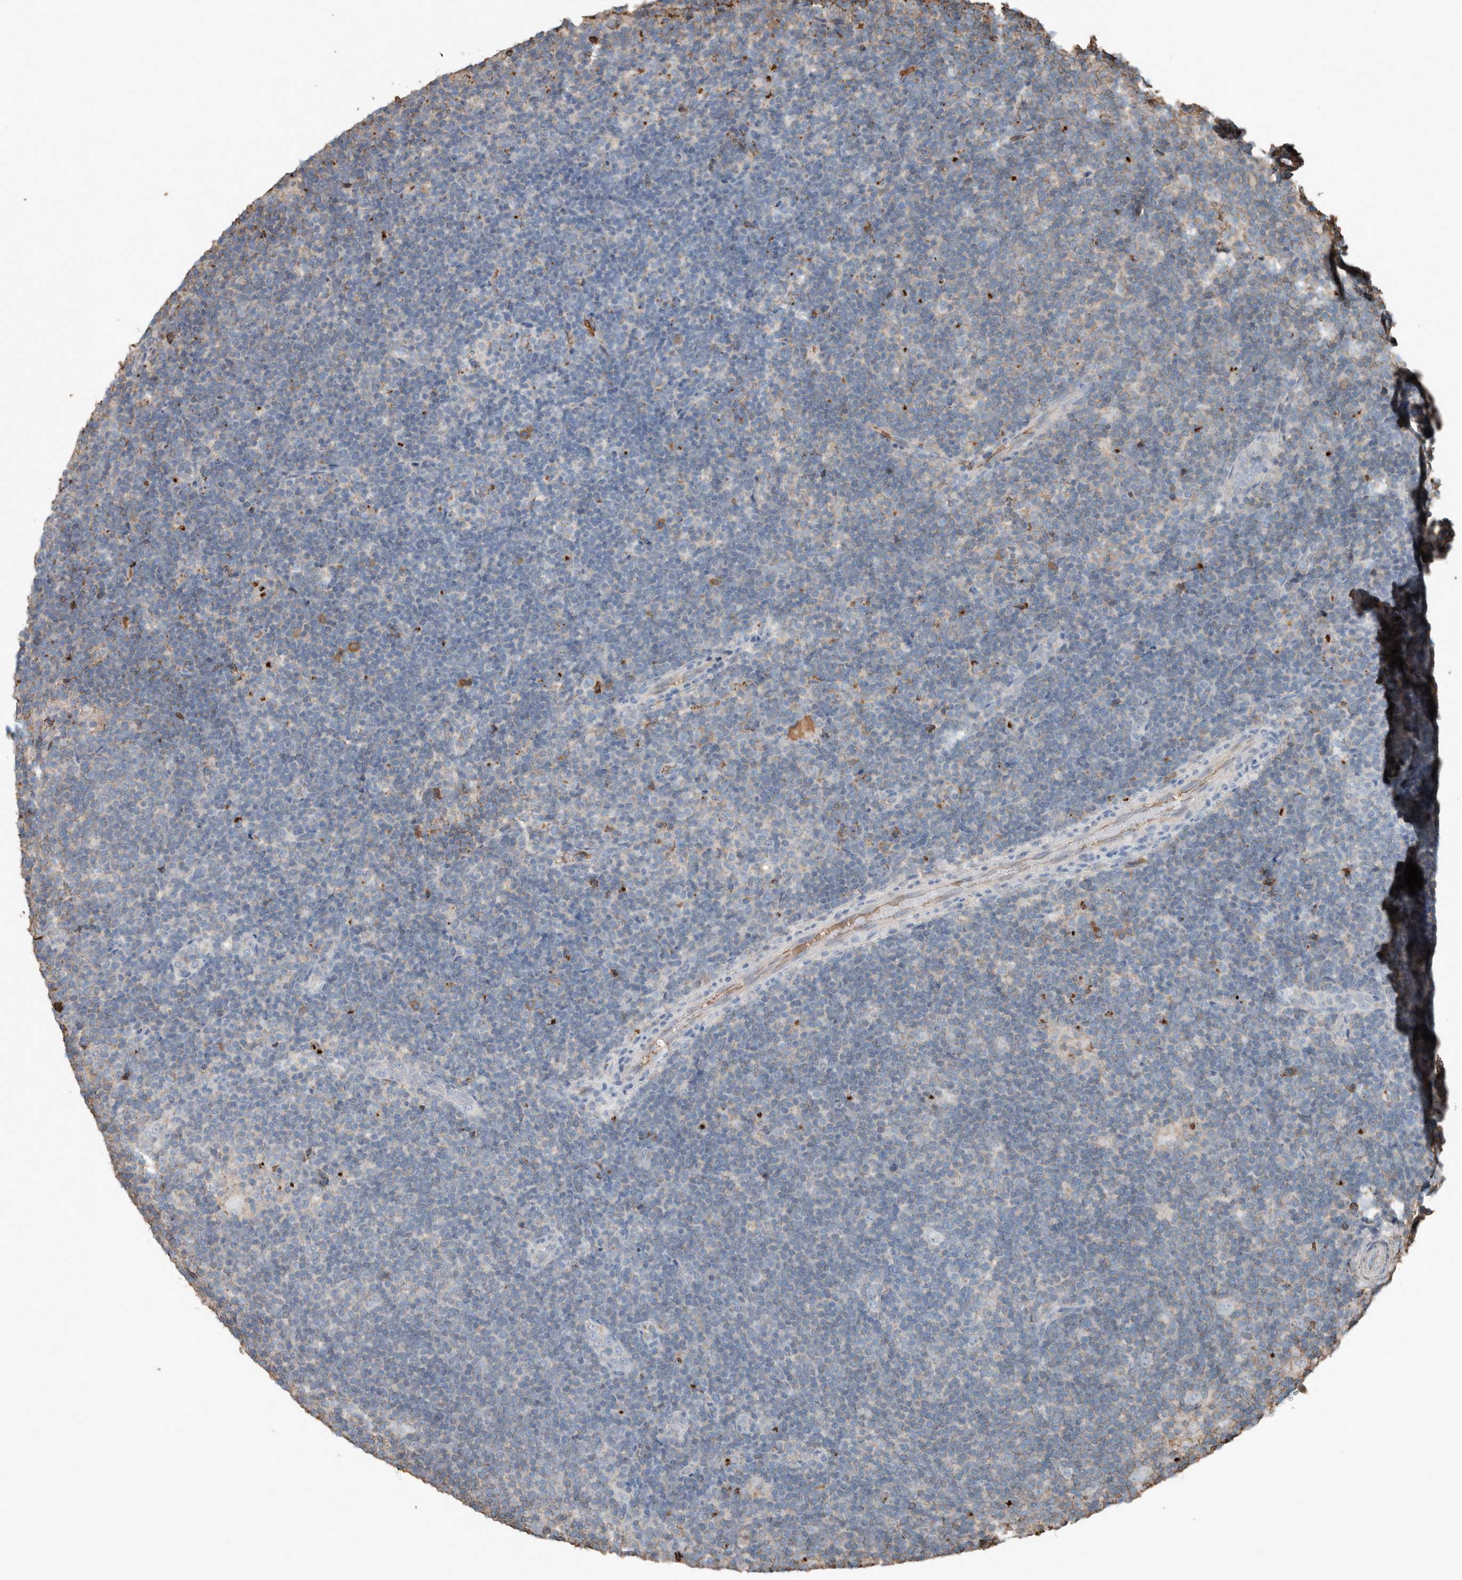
{"staining": {"intensity": "negative", "quantity": "none", "location": "none"}, "tissue": "lymphoma", "cell_type": "Tumor cells", "image_type": "cancer", "snomed": [{"axis": "morphology", "description": "Hodgkin's disease, NOS"}, {"axis": "topography", "description": "Lymph node"}], "caption": "High power microscopy histopathology image of an immunohistochemistry (IHC) histopathology image of Hodgkin's disease, revealing no significant positivity in tumor cells.", "gene": "USP34", "patient": {"sex": "female", "age": 57}}